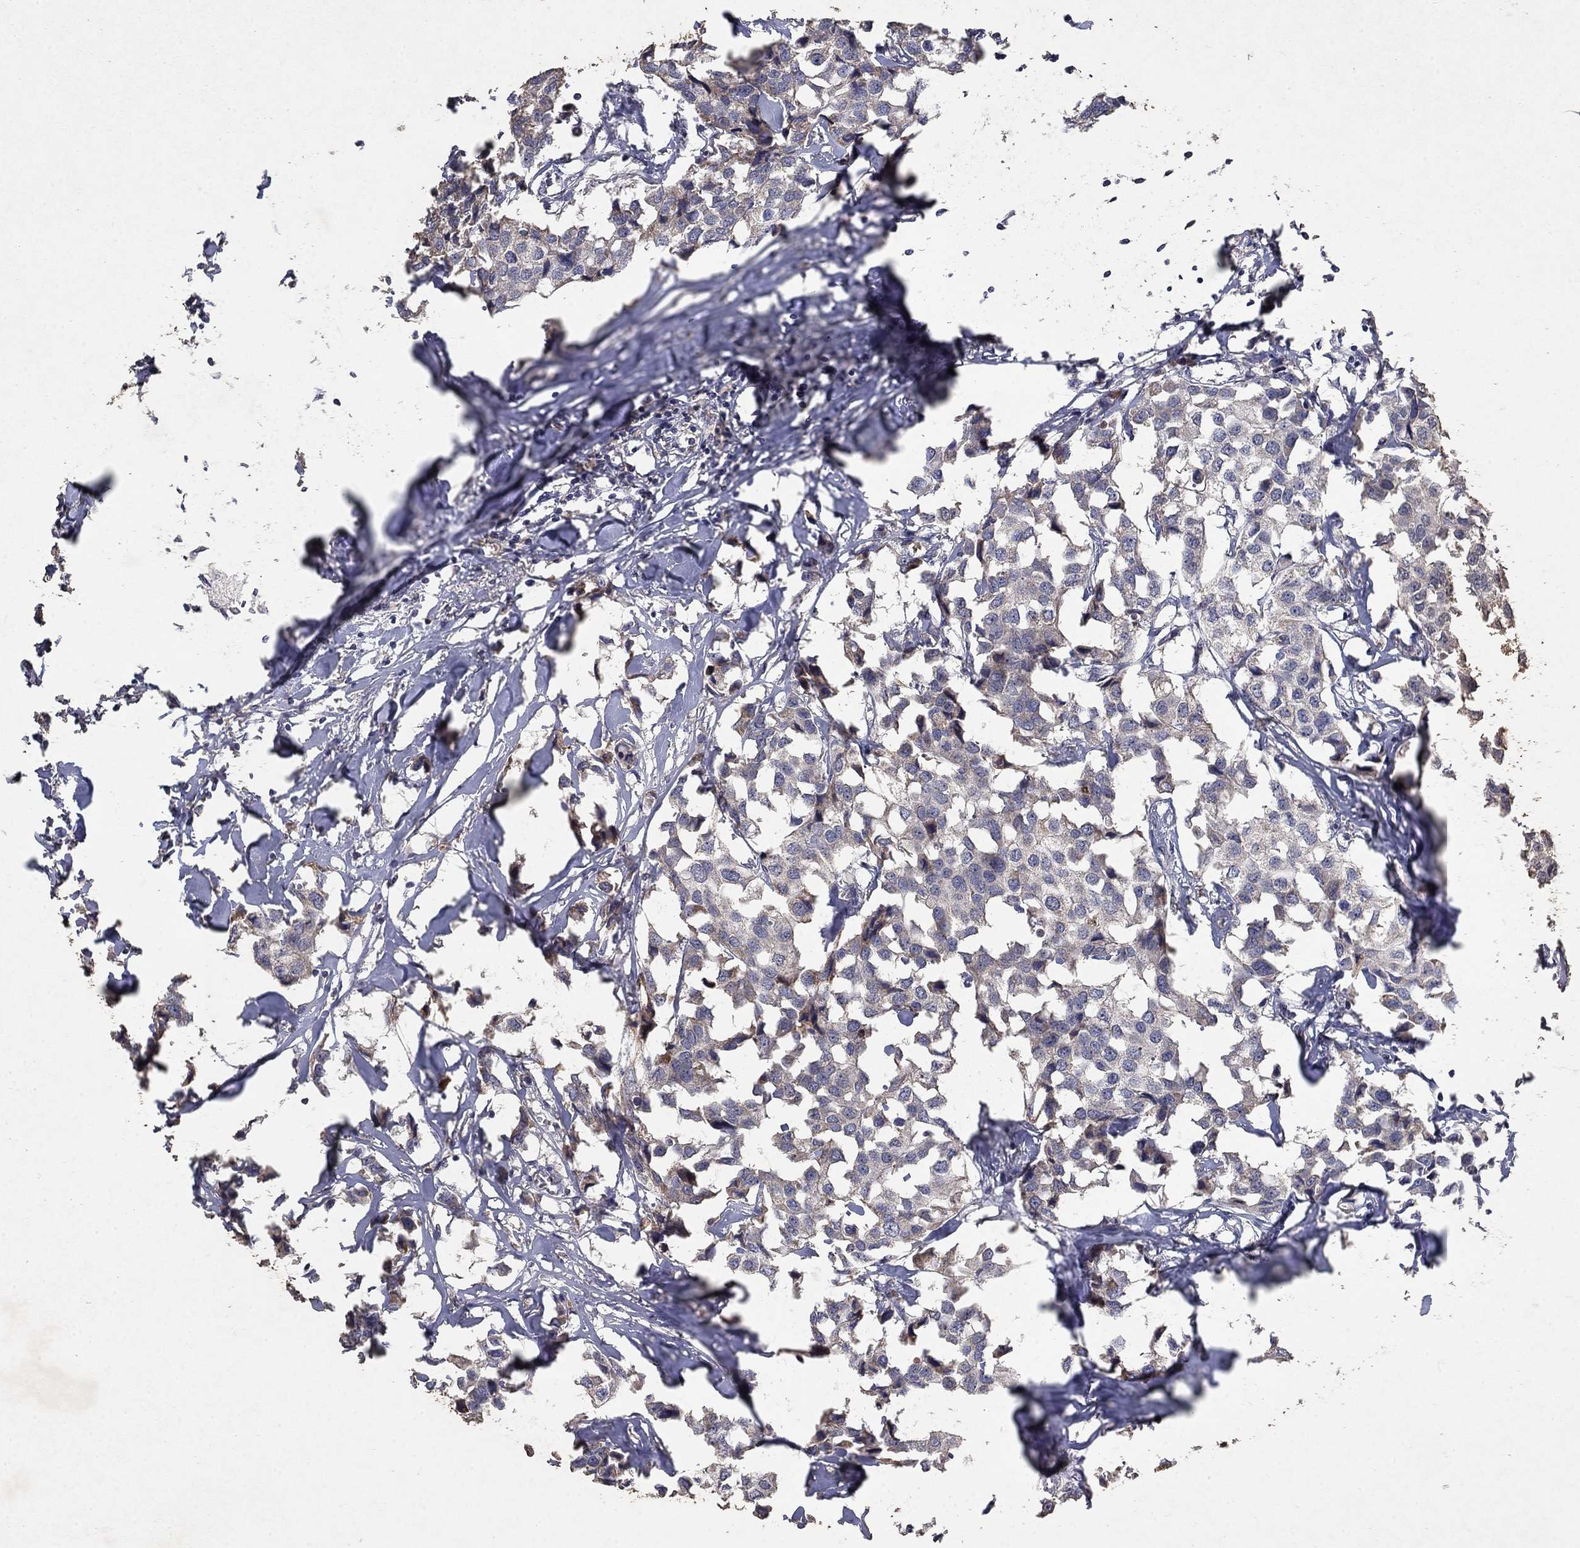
{"staining": {"intensity": "weak", "quantity": "<25%", "location": "cytoplasmic/membranous"}, "tissue": "breast cancer", "cell_type": "Tumor cells", "image_type": "cancer", "snomed": [{"axis": "morphology", "description": "Duct carcinoma"}, {"axis": "topography", "description": "Breast"}], "caption": "This is an immunohistochemistry (IHC) image of breast invasive ductal carcinoma. There is no staining in tumor cells.", "gene": "GPSM1", "patient": {"sex": "female", "age": 80}}